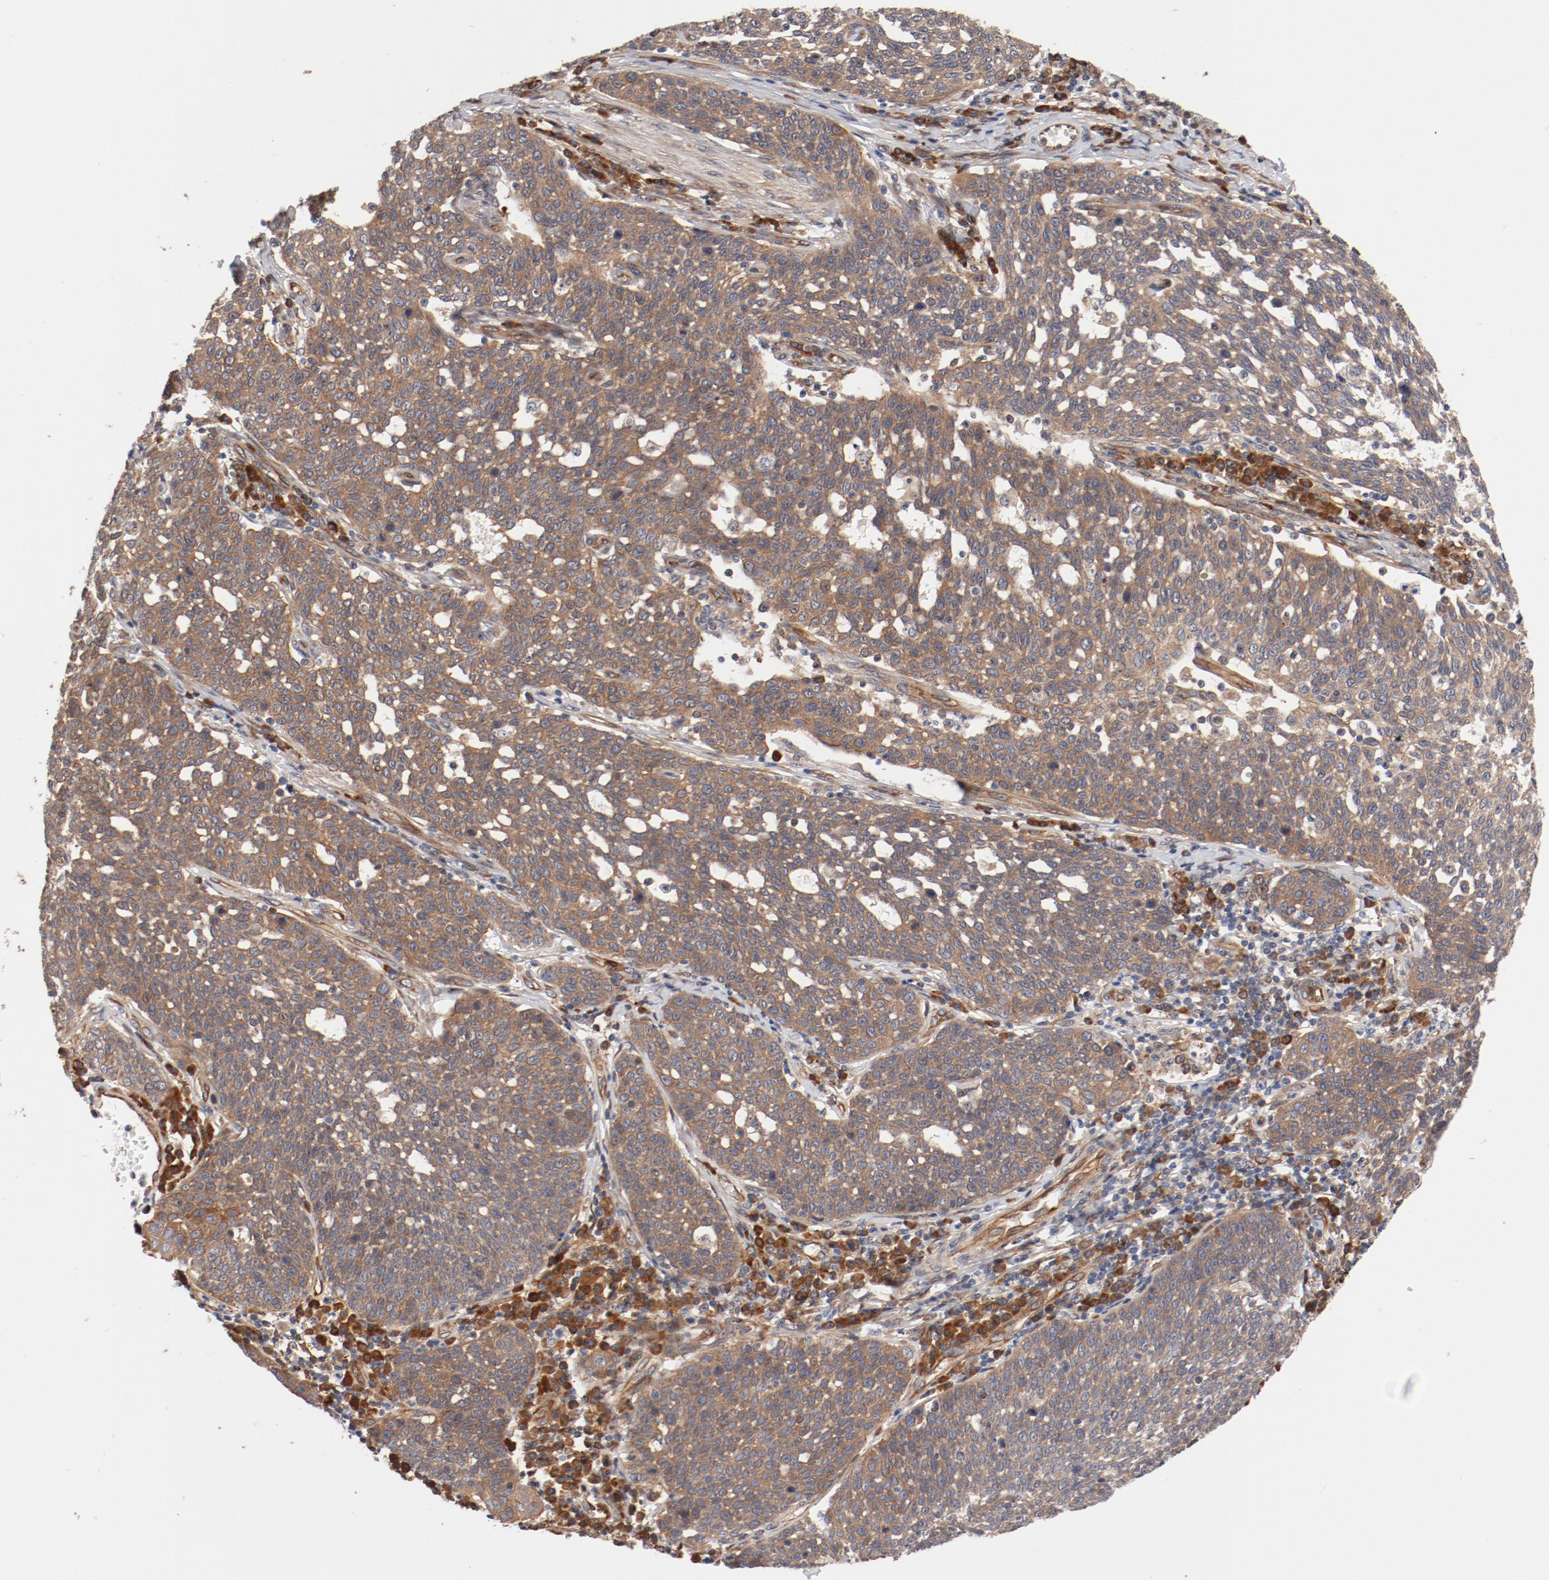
{"staining": {"intensity": "moderate", "quantity": ">75%", "location": "cytoplasmic/membranous"}, "tissue": "cervical cancer", "cell_type": "Tumor cells", "image_type": "cancer", "snomed": [{"axis": "morphology", "description": "Squamous cell carcinoma, NOS"}, {"axis": "topography", "description": "Cervix"}], "caption": "Tumor cells exhibit medium levels of moderate cytoplasmic/membranous staining in about >75% of cells in cervical squamous cell carcinoma.", "gene": "PITPNM2", "patient": {"sex": "female", "age": 34}}